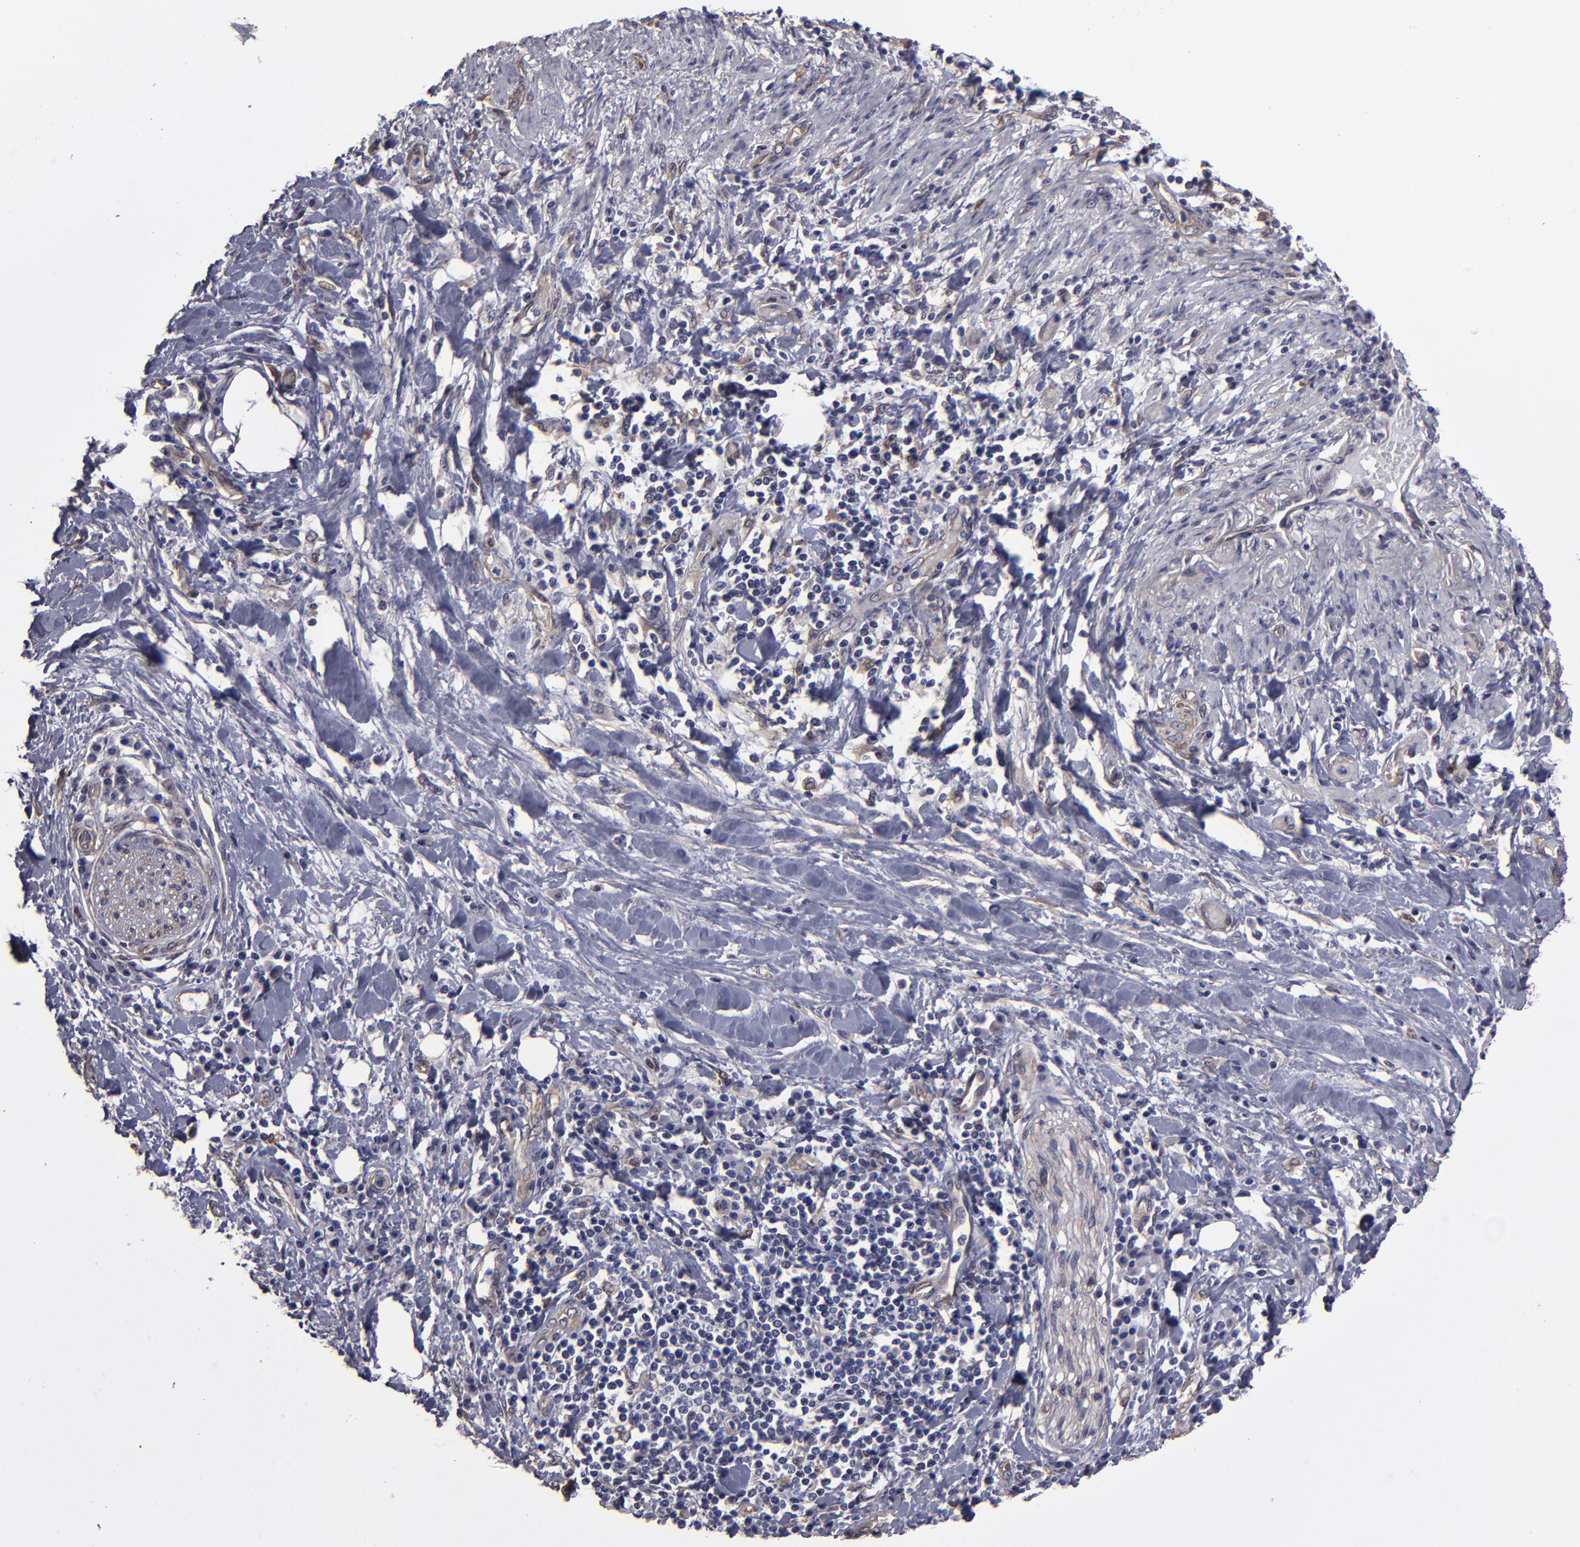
{"staining": {"intensity": "weak", "quantity": ">75%", "location": "cytoplasmic/membranous"}, "tissue": "pancreatic cancer", "cell_type": "Tumor cells", "image_type": "cancer", "snomed": [{"axis": "morphology", "description": "Adenocarcinoma, NOS"}, {"axis": "topography", "description": "Pancreas"}], "caption": "Weak cytoplasmic/membranous expression is identified in approximately >75% of tumor cells in pancreatic cancer (adenocarcinoma).", "gene": "NDRG2", "patient": {"sex": "female", "age": 64}}